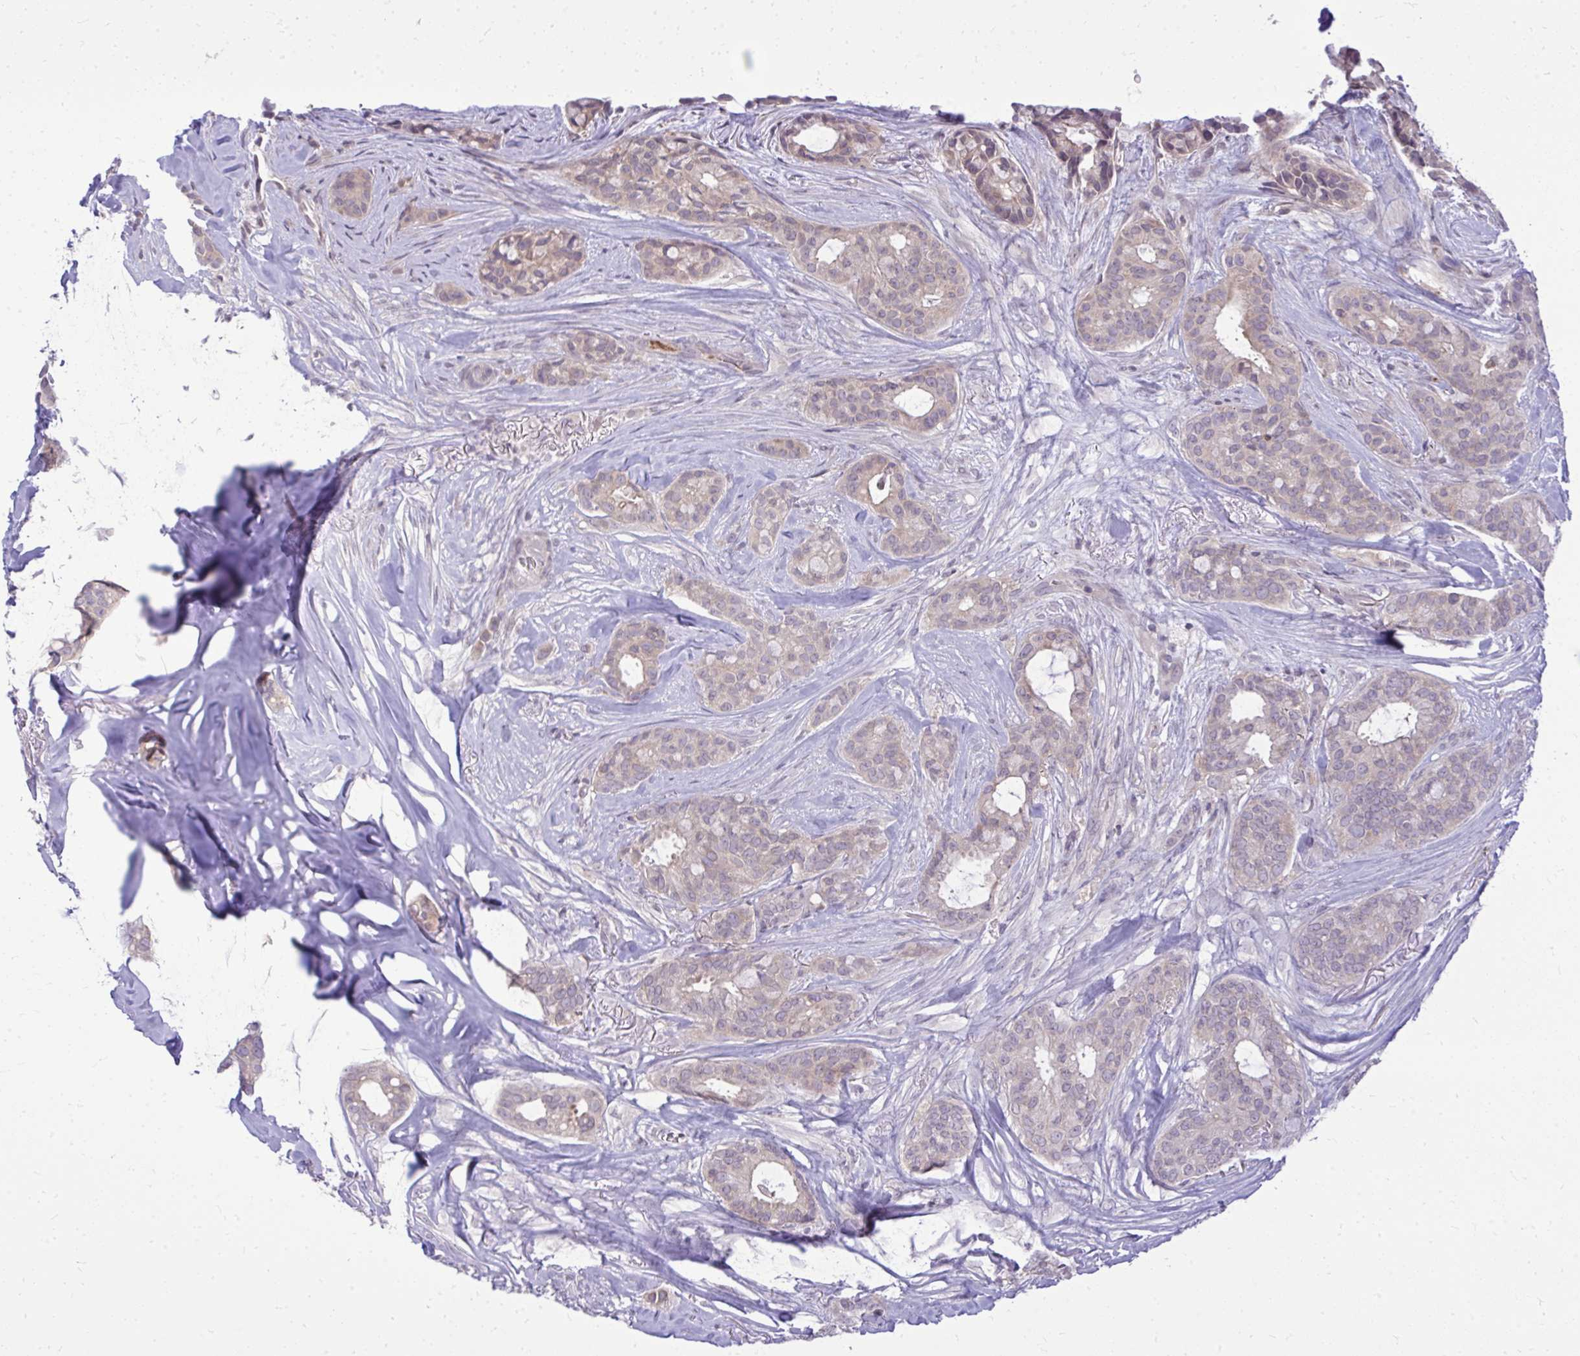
{"staining": {"intensity": "weak", "quantity": ">75%", "location": "cytoplasmic/membranous"}, "tissue": "breast cancer", "cell_type": "Tumor cells", "image_type": "cancer", "snomed": [{"axis": "morphology", "description": "Duct carcinoma"}, {"axis": "topography", "description": "Breast"}], "caption": "A brown stain labels weak cytoplasmic/membranous staining of a protein in human intraductal carcinoma (breast) tumor cells. (DAB IHC, brown staining for protein, blue staining for nuclei).", "gene": "DPY19L1", "patient": {"sex": "female", "age": 84}}